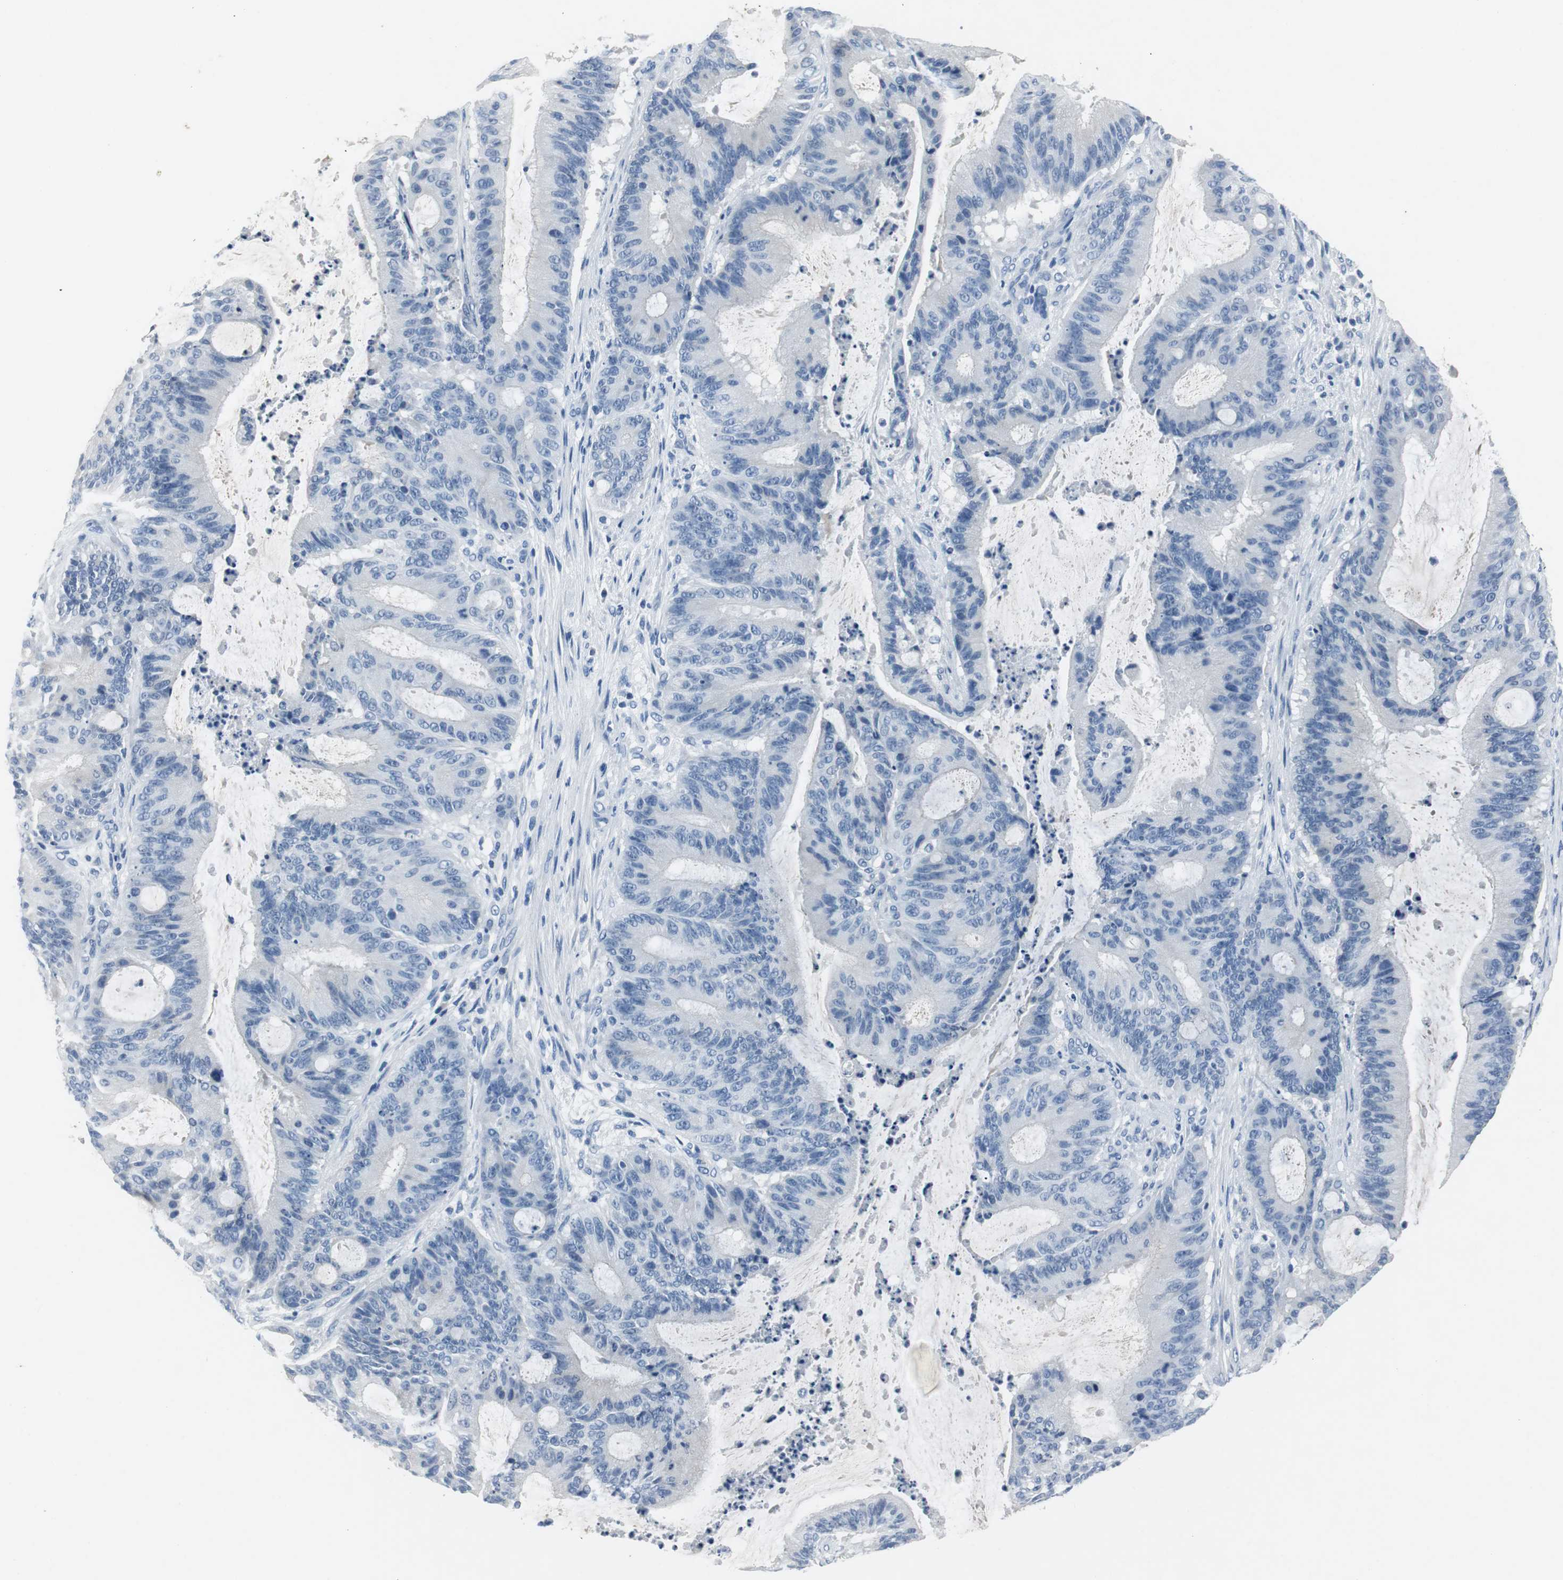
{"staining": {"intensity": "negative", "quantity": "none", "location": "none"}, "tissue": "liver cancer", "cell_type": "Tumor cells", "image_type": "cancer", "snomed": [{"axis": "morphology", "description": "Cholangiocarcinoma"}, {"axis": "topography", "description": "Liver"}], "caption": "This is an IHC image of cholangiocarcinoma (liver). There is no expression in tumor cells.", "gene": "LRP2", "patient": {"sex": "female", "age": 73}}